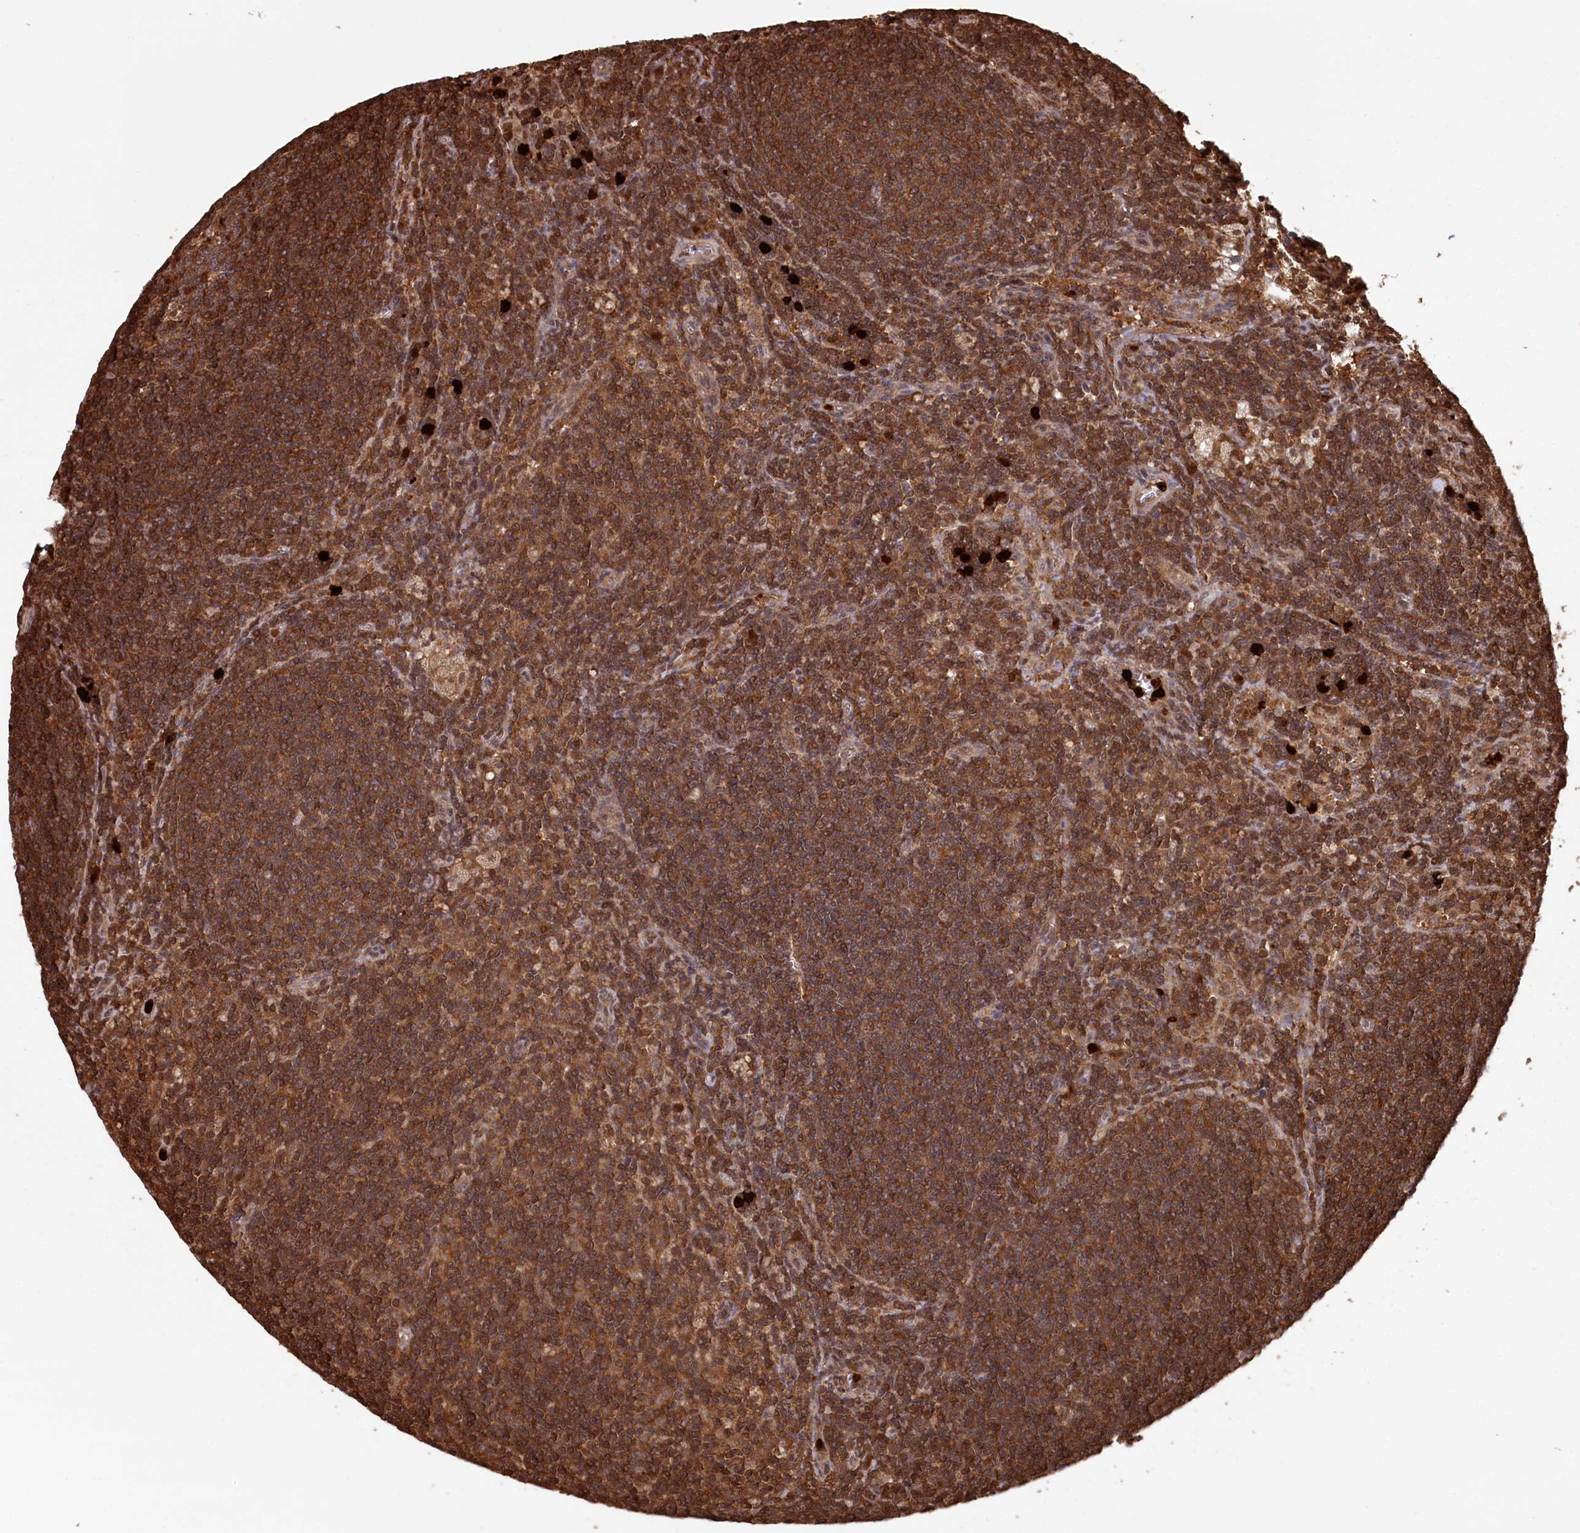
{"staining": {"intensity": "strong", "quantity": ">75%", "location": "cytoplasmic/membranous"}, "tissue": "lymph node", "cell_type": "Germinal center cells", "image_type": "normal", "snomed": [{"axis": "morphology", "description": "Normal tissue, NOS"}, {"axis": "topography", "description": "Lymph node"}], "caption": "DAB (3,3'-diaminobenzidine) immunohistochemical staining of normal human lymph node exhibits strong cytoplasmic/membranous protein positivity in about >75% of germinal center cells. (DAB IHC with brightfield microscopy, high magnification).", "gene": "LSG1", "patient": {"sex": "male", "age": 69}}